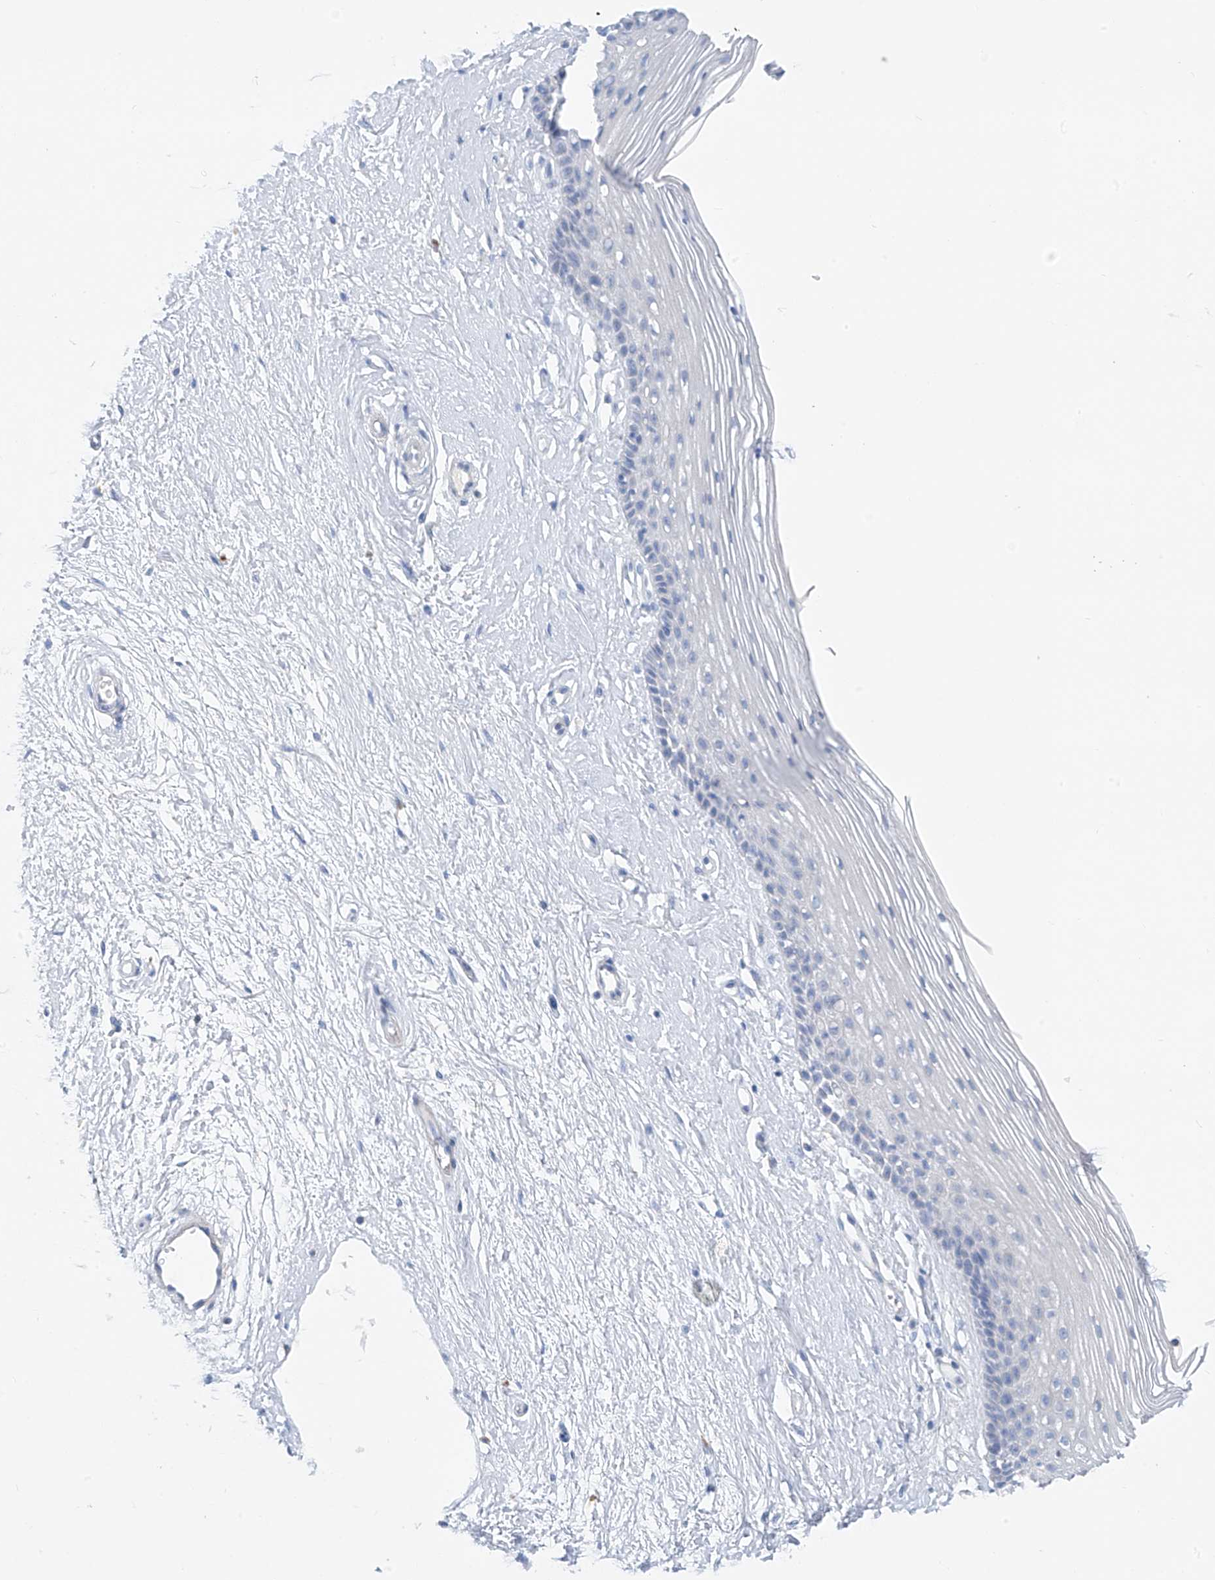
{"staining": {"intensity": "negative", "quantity": "none", "location": "none"}, "tissue": "vagina", "cell_type": "Squamous epithelial cells", "image_type": "normal", "snomed": [{"axis": "morphology", "description": "Normal tissue, NOS"}, {"axis": "topography", "description": "Vagina"}], "caption": "Immunohistochemistry of unremarkable vagina displays no staining in squamous epithelial cells. Brightfield microscopy of immunohistochemistry stained with DAB (brown) and hematoxylin (blue), captured at high magnification.", "gene": "GLMP", "patient": {"sex": "female", "age": 46}}